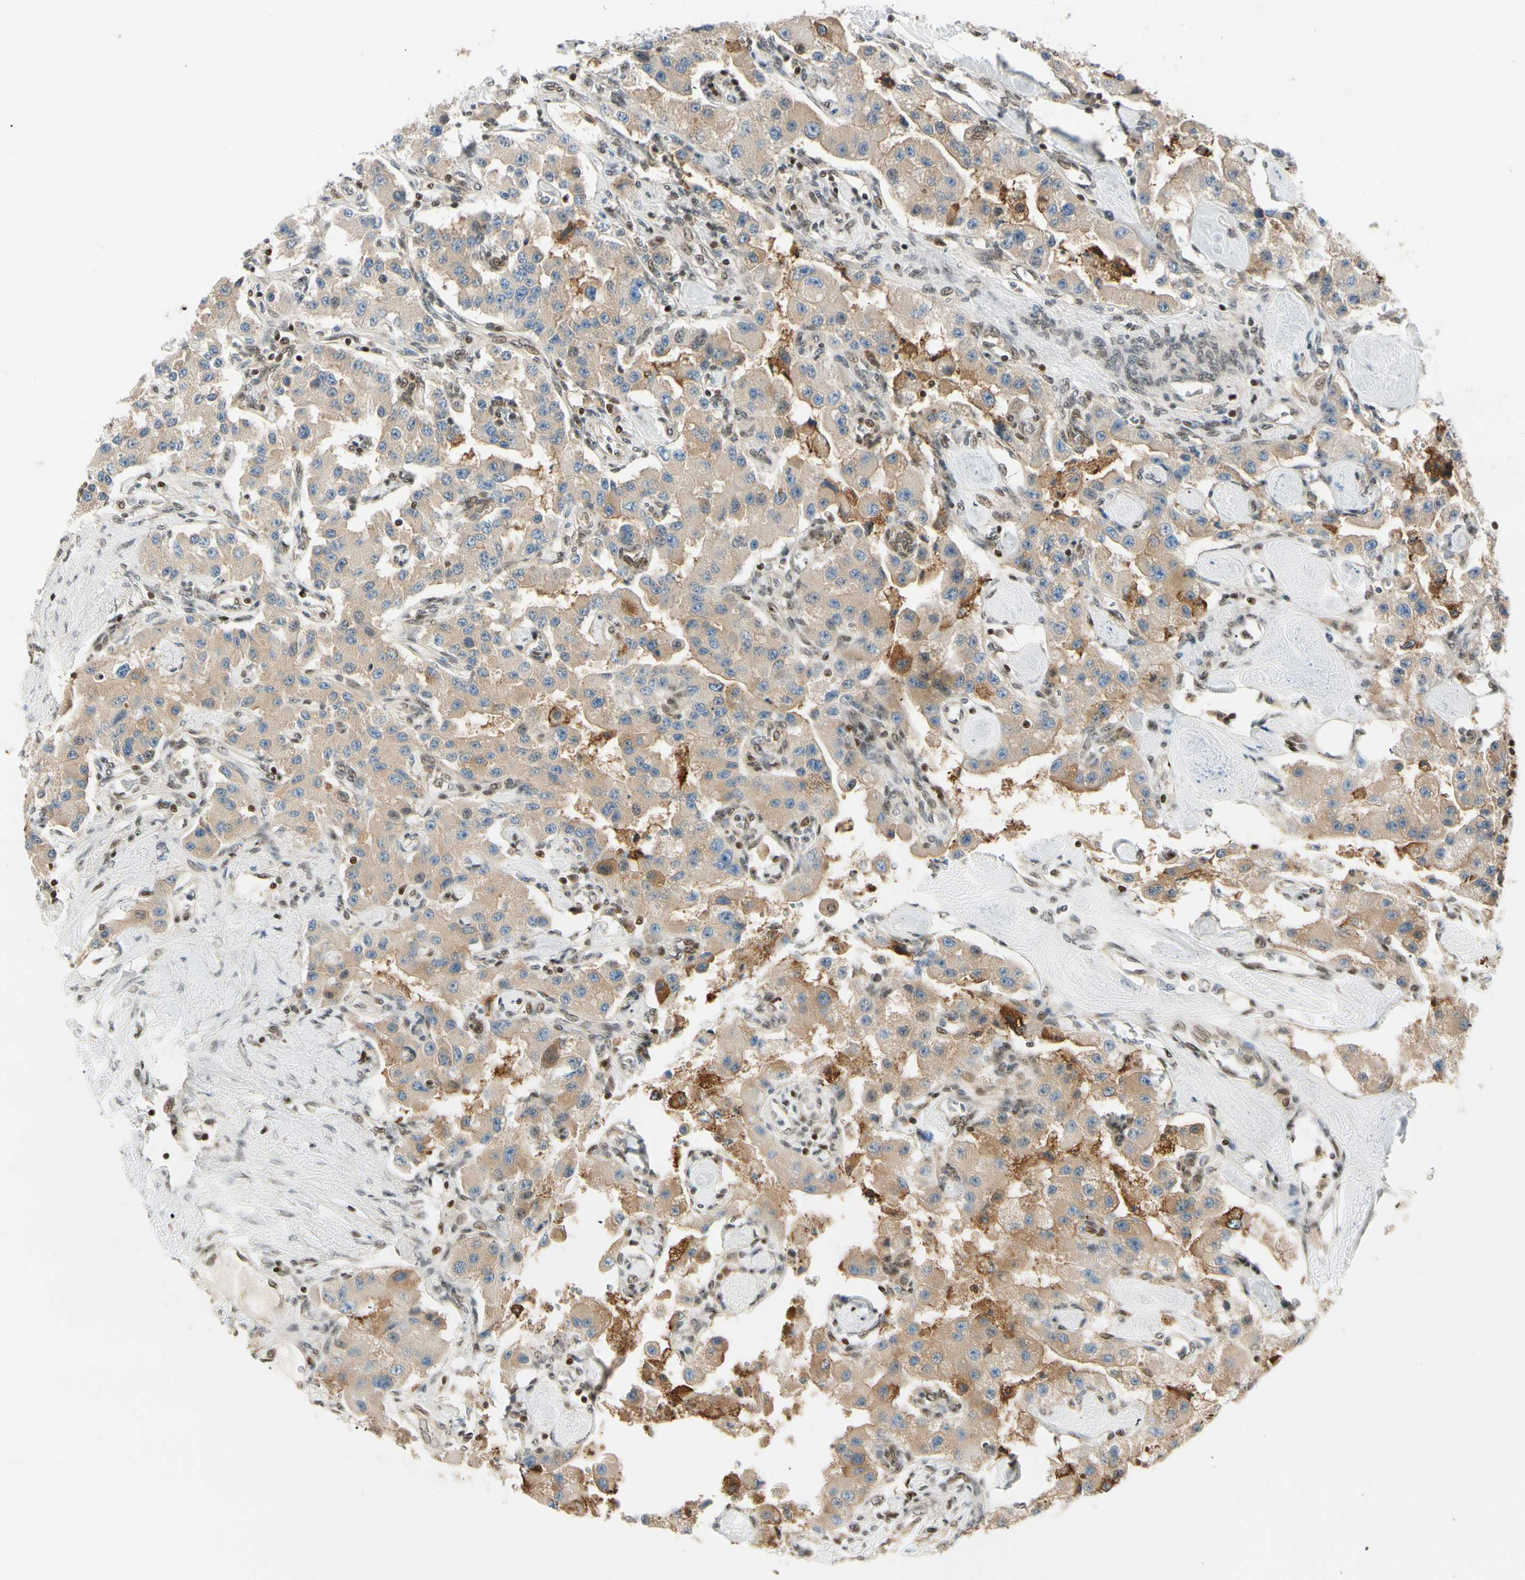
{"staining": {"intensity": "moderate", "quantity": ">75%", "location": "cytoplasmic/membranous"}, "tissue": "carcinoid", "cell_type": "Tumor cells", "image_type": "cancer", "snomed": [{"axis": "morphology", "description": "Carcinoid, malignant, NOS"}, {"axis": "topography", "description": "Pancreas"}], "caption": "Malignant carcinoid was stained to show a protein in brown. There is medium levels of moderate cytoplasmic/membranous expression in approximately >75% of tumor cells.", "gene": "DAXX", "patient": {"sex": "male", "age": 41}}